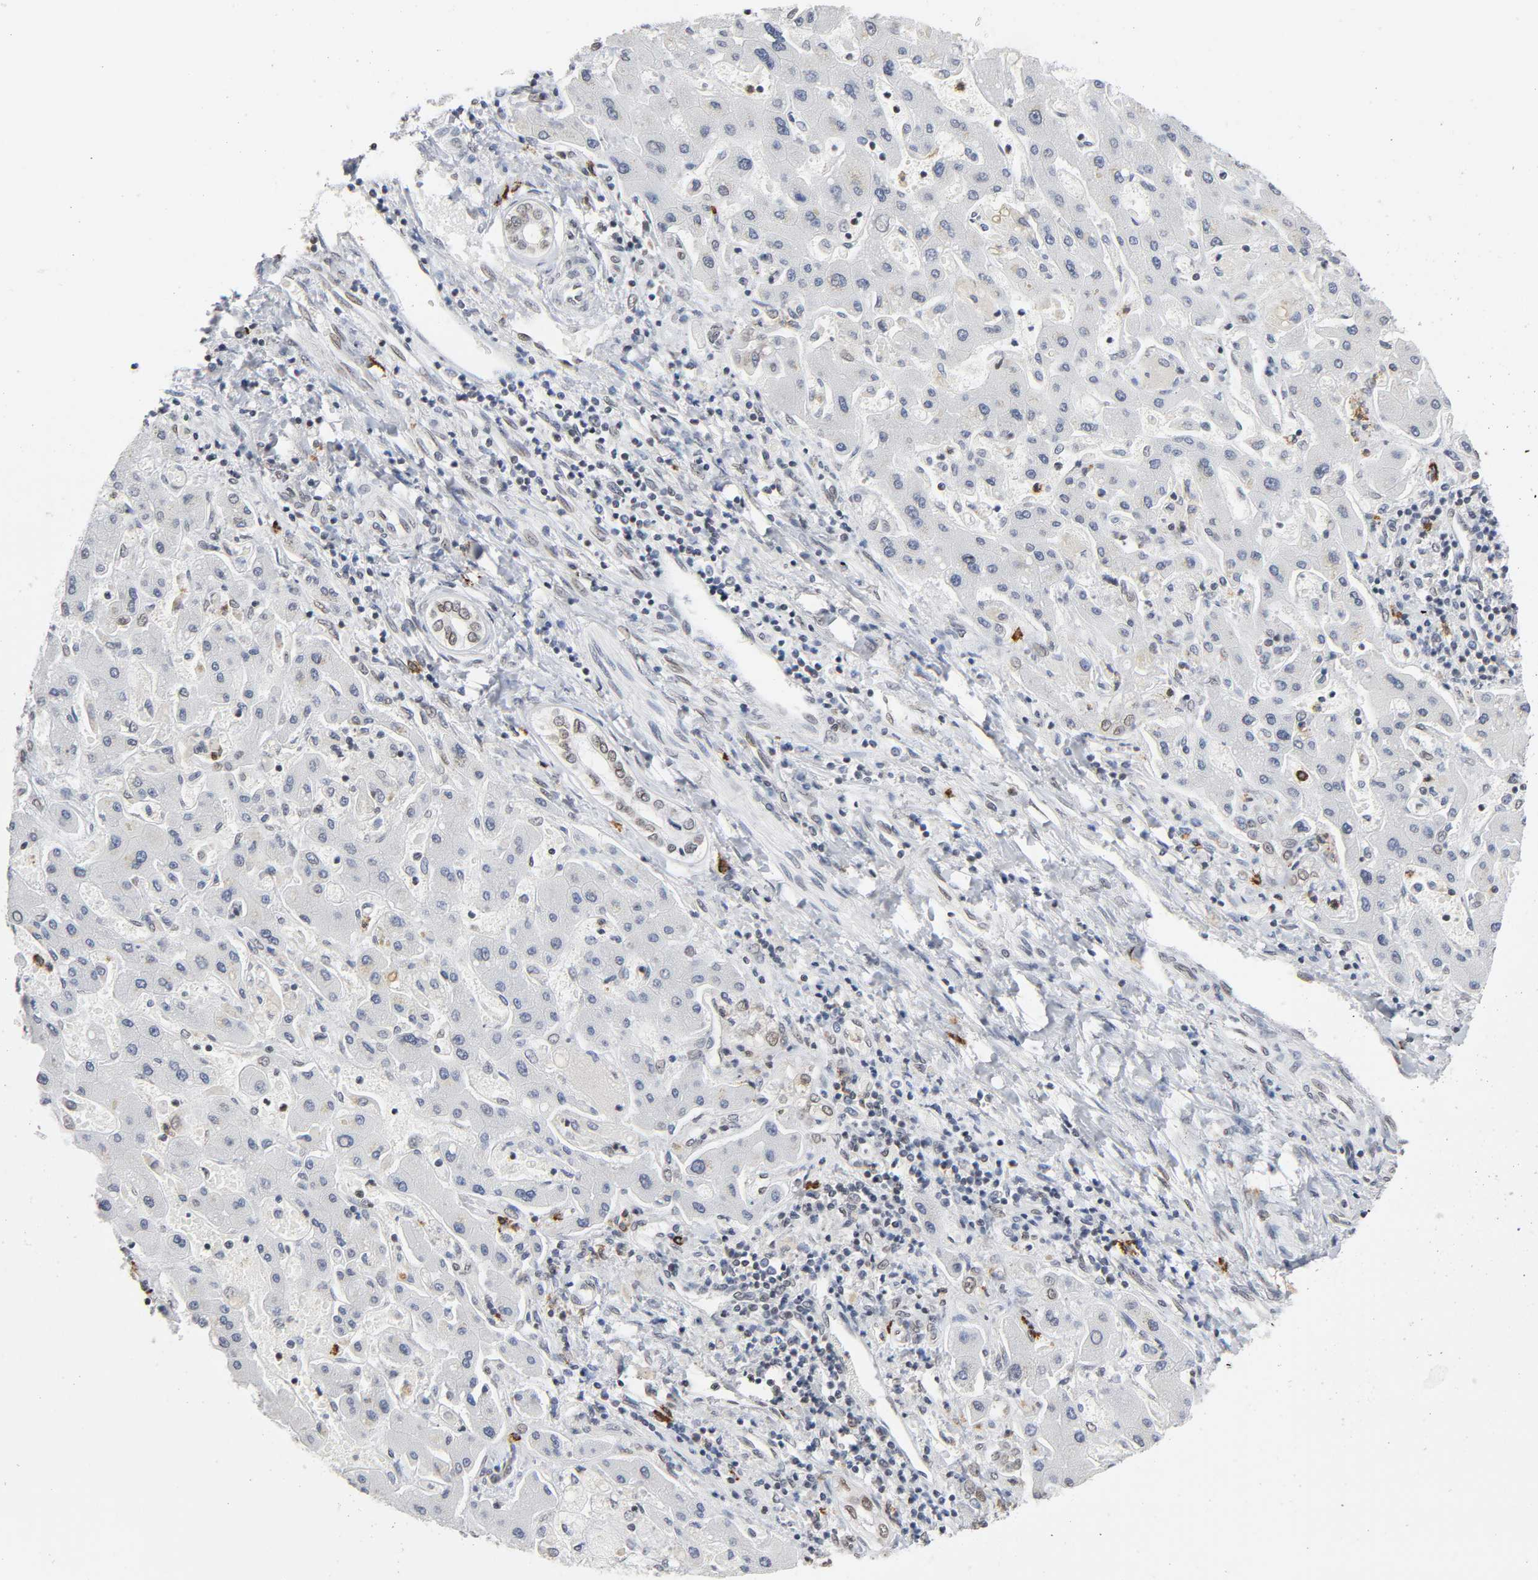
{"staining": {"intensity": "weak", "quantity": ">75%", "location": "nuclear"}, "tissue": "liver cancer", "cell_type": "Tumor cells", "image_type": "cancer", "snomed": [{"axis": "morphology", "description": "Cholangiocarcinoma"}, {"axis": "topography", "description": "Liver"}], "caption": "About >75% of tumor cells in human liver cholangiocarcinoma display weak nuclear protein staining as visualized by brown immunohistochemical staining.", "gene": "SUMO1", "patient": {"sex": "male", "age": 50}}